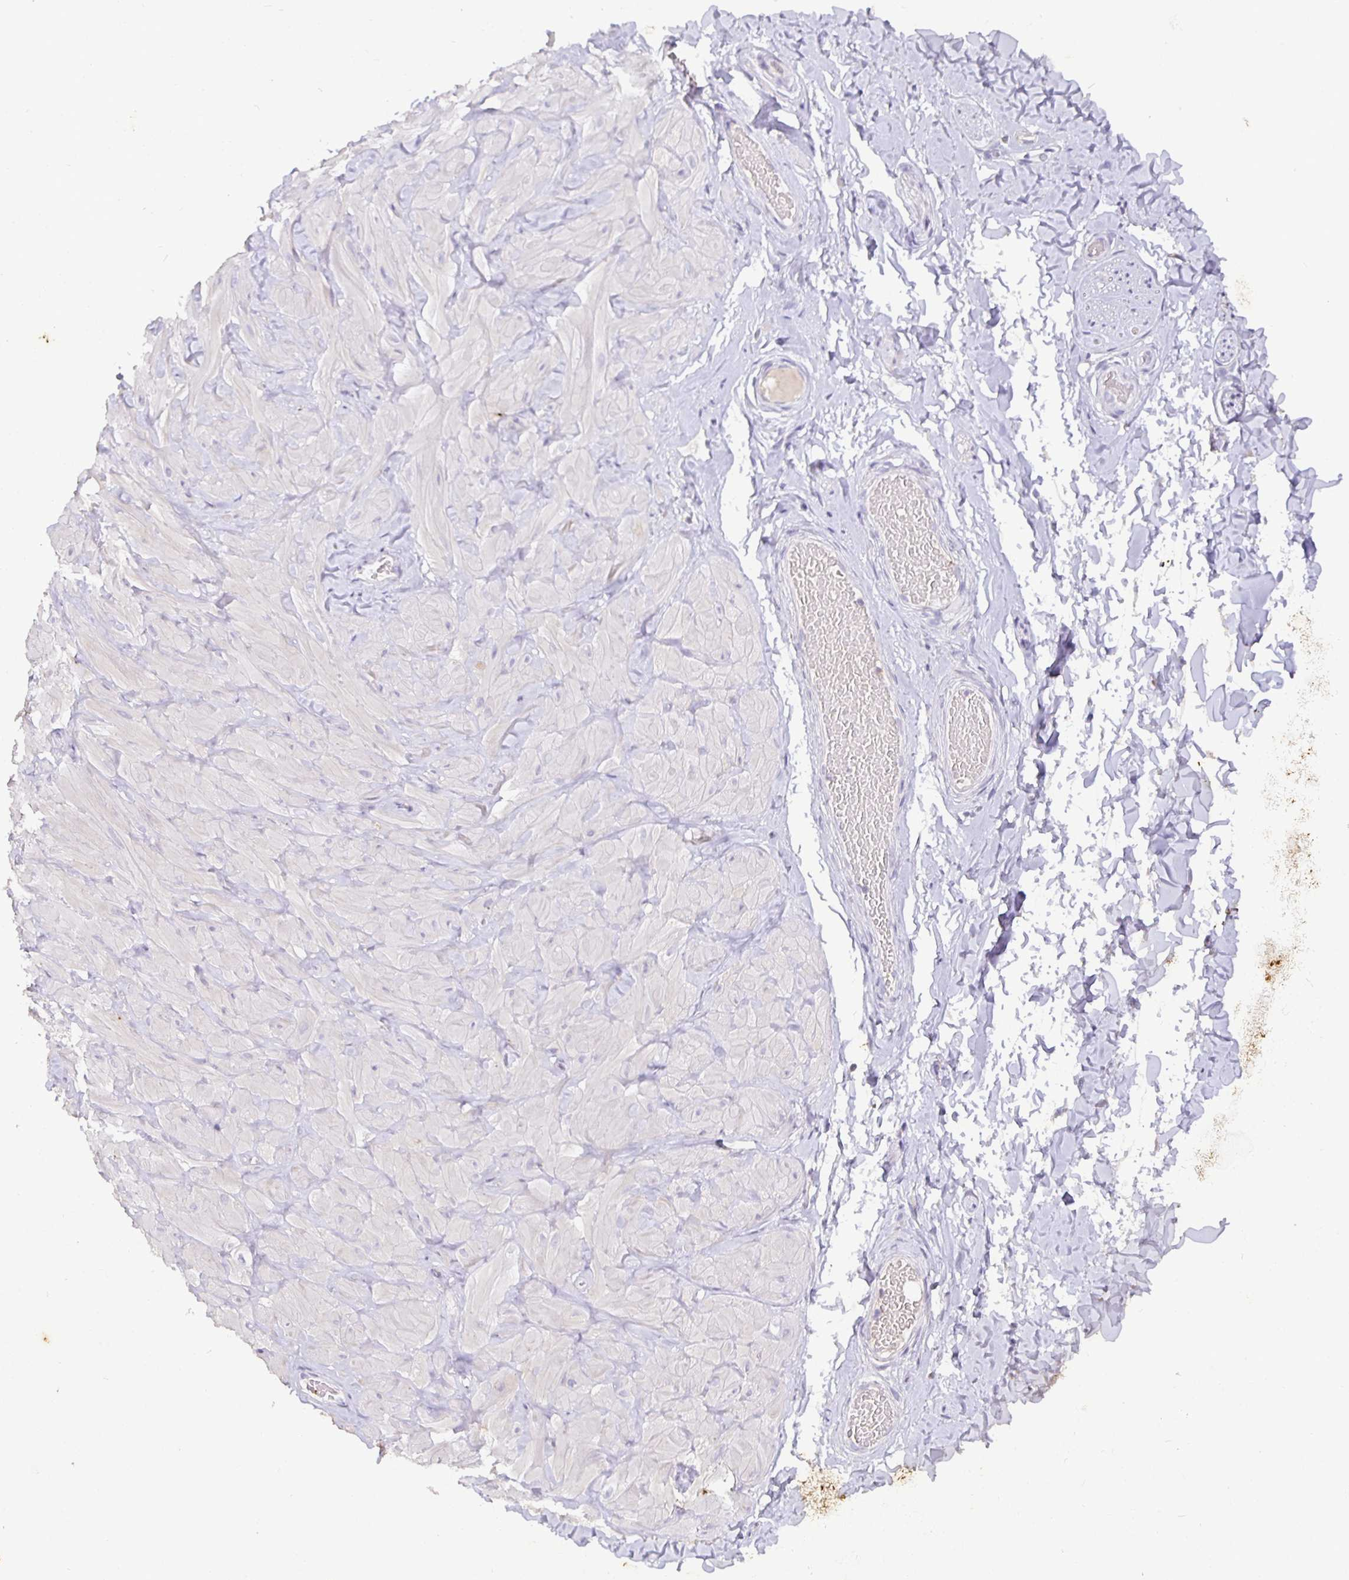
{"staining": {"intensity": "negative", "quantity": "none", "location": "none"}, "tissue": "soft tissue", "cell_type": "Fibroblasts", "image_type": "normal", "snomed": [{"axis": "morphology", "description": "Normal tissue, NOS"}, {"axis": "topography", "description": "Soft tissue"}, {"axis": "topography", "description": "Adipose tissue"}, {"axis": "topography", "description": "Vascular tissue"}, {"axis": "topography", "description": "Peripheral nerve tissue"}], "caption": "The photomicrograph displays no staining of fibroblasts in normal soft tissue.", "gene": "SHISA4", "patient": {"sex": "male", "age": 29}}